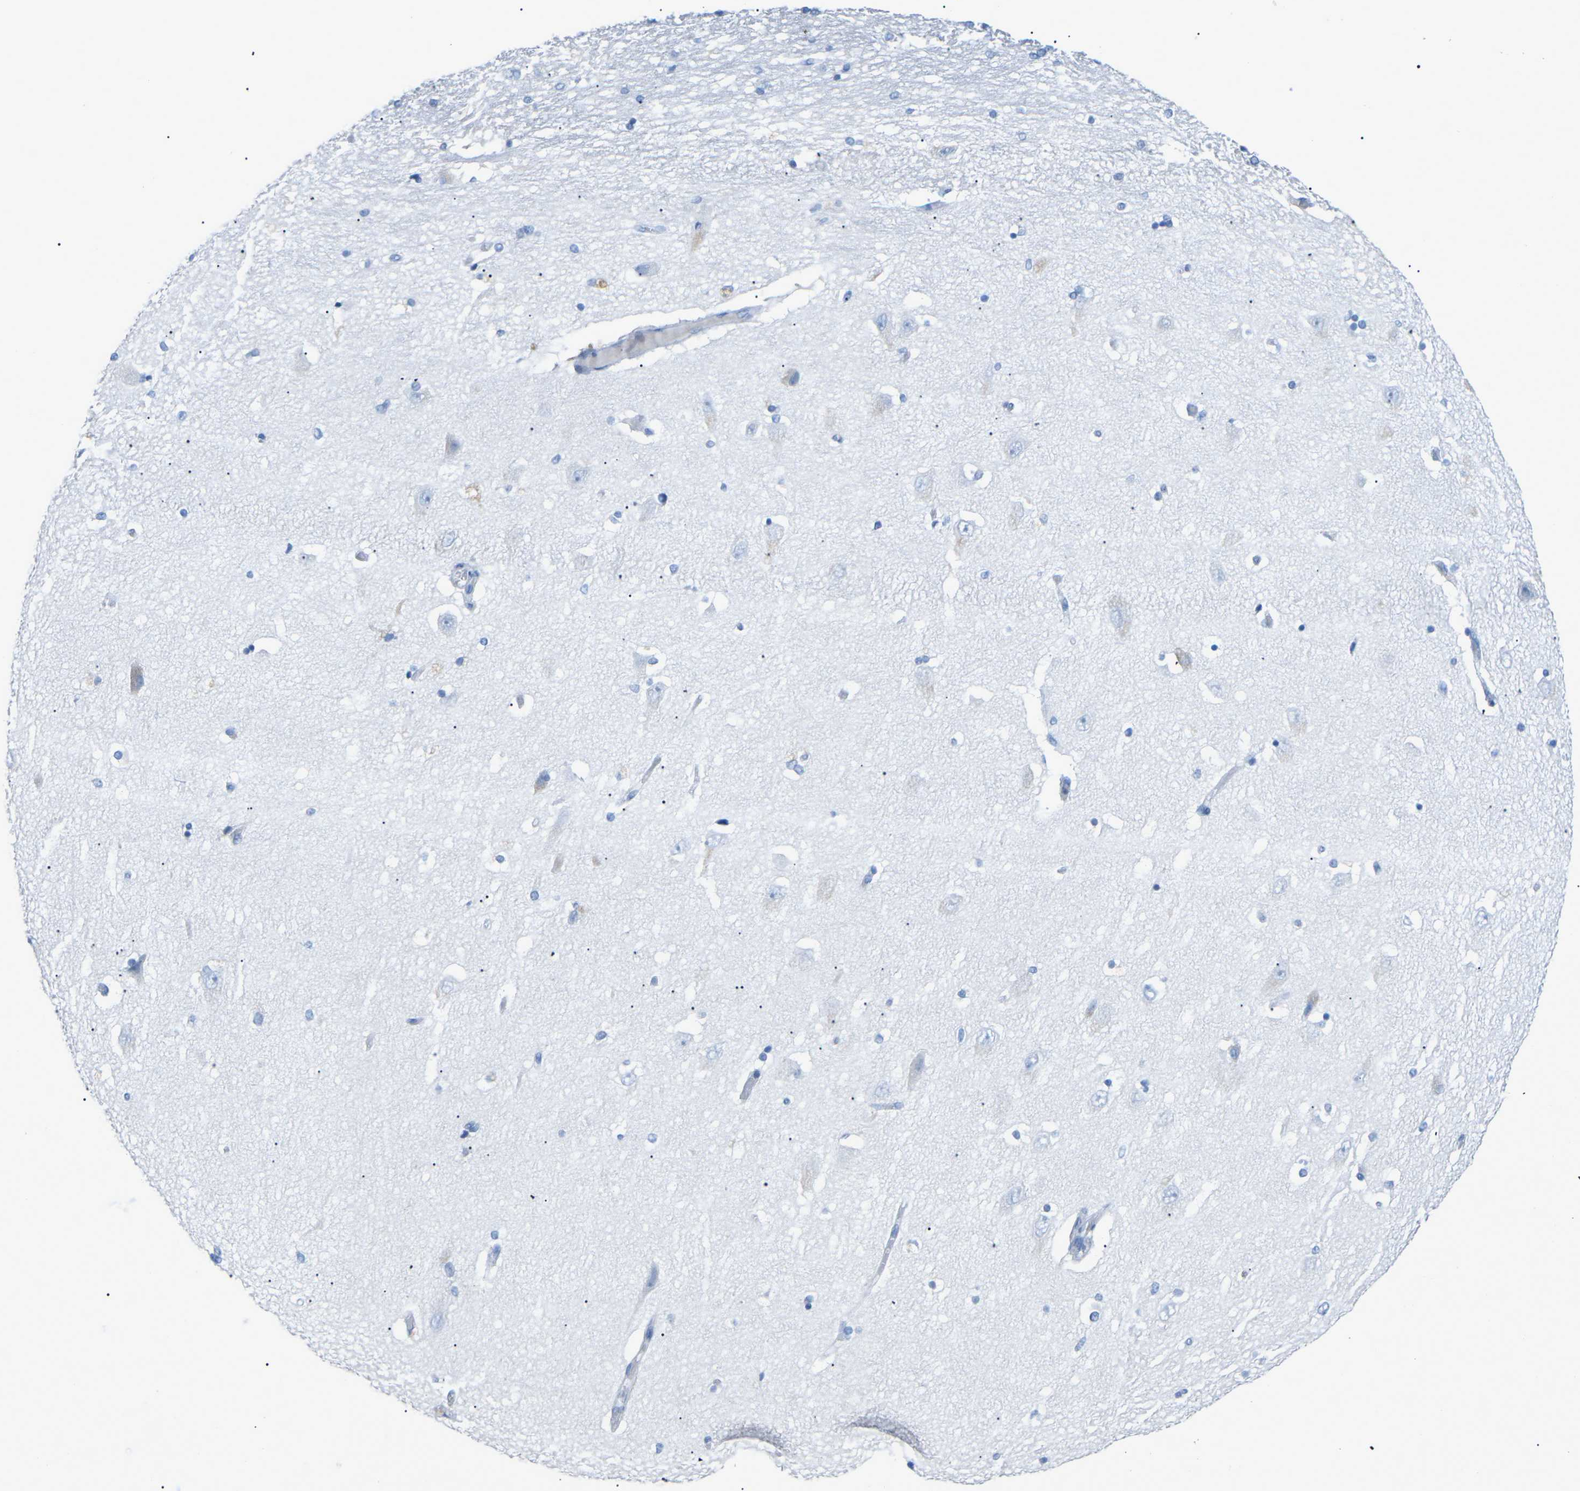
{"staining": {"intensity": "negative", "quantity": "none", "location": "none"}, "tissue": "hippocampus", "cell_type": "Glial cells", "image_type": "normal", "snomed": [{"axis": "morphology", "description": "Normal tissue, NOS"}, {"axis": "topography", "description": "Hippocampus"}], "caption": "There is no significant staining in glial cells of hippocampus. (Brightfield microscopy of DAB immunohistochemistry (IHC) at high magnification).", "gene": "HBG2", "patient": {"sex": "female", "age": 54}}